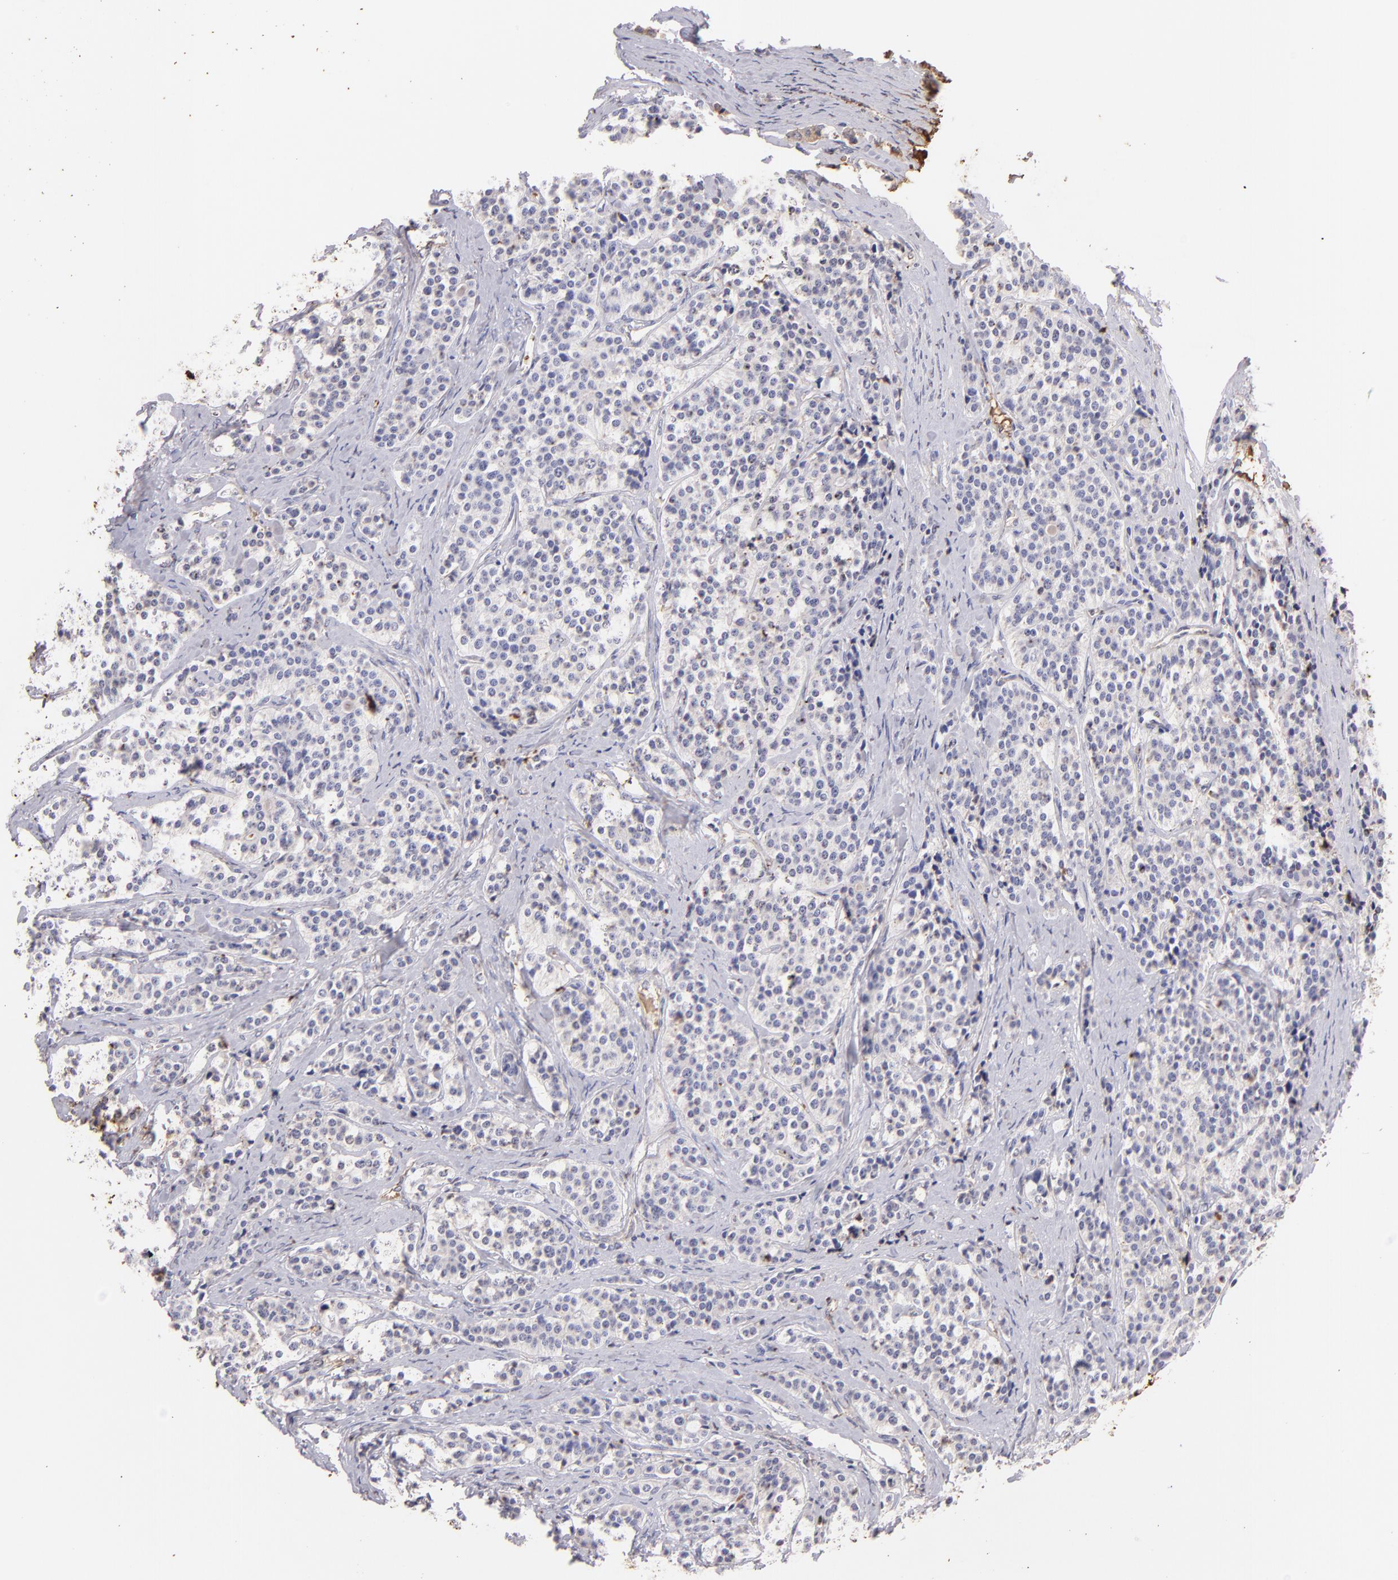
{"staining": {"intensity": "negative", "quantity": "none", "location": "none"}, "tissue": "carcinoid", "cell_type": "Tumor cells", "image_type": "cancer", "snomed": [{"axis": "morphology", "description": "Carcinoid, malignant, NOS"}, {"axis": "topography", "description": "Small intestine"}], "caption": "An immunohistochemistry histopathology image of malignant carcinoid is shown. There is no staining in tumor cells of malignant carcinoid.", "gene": "FGB", "patient": {"sex": "male", "age": 63}}